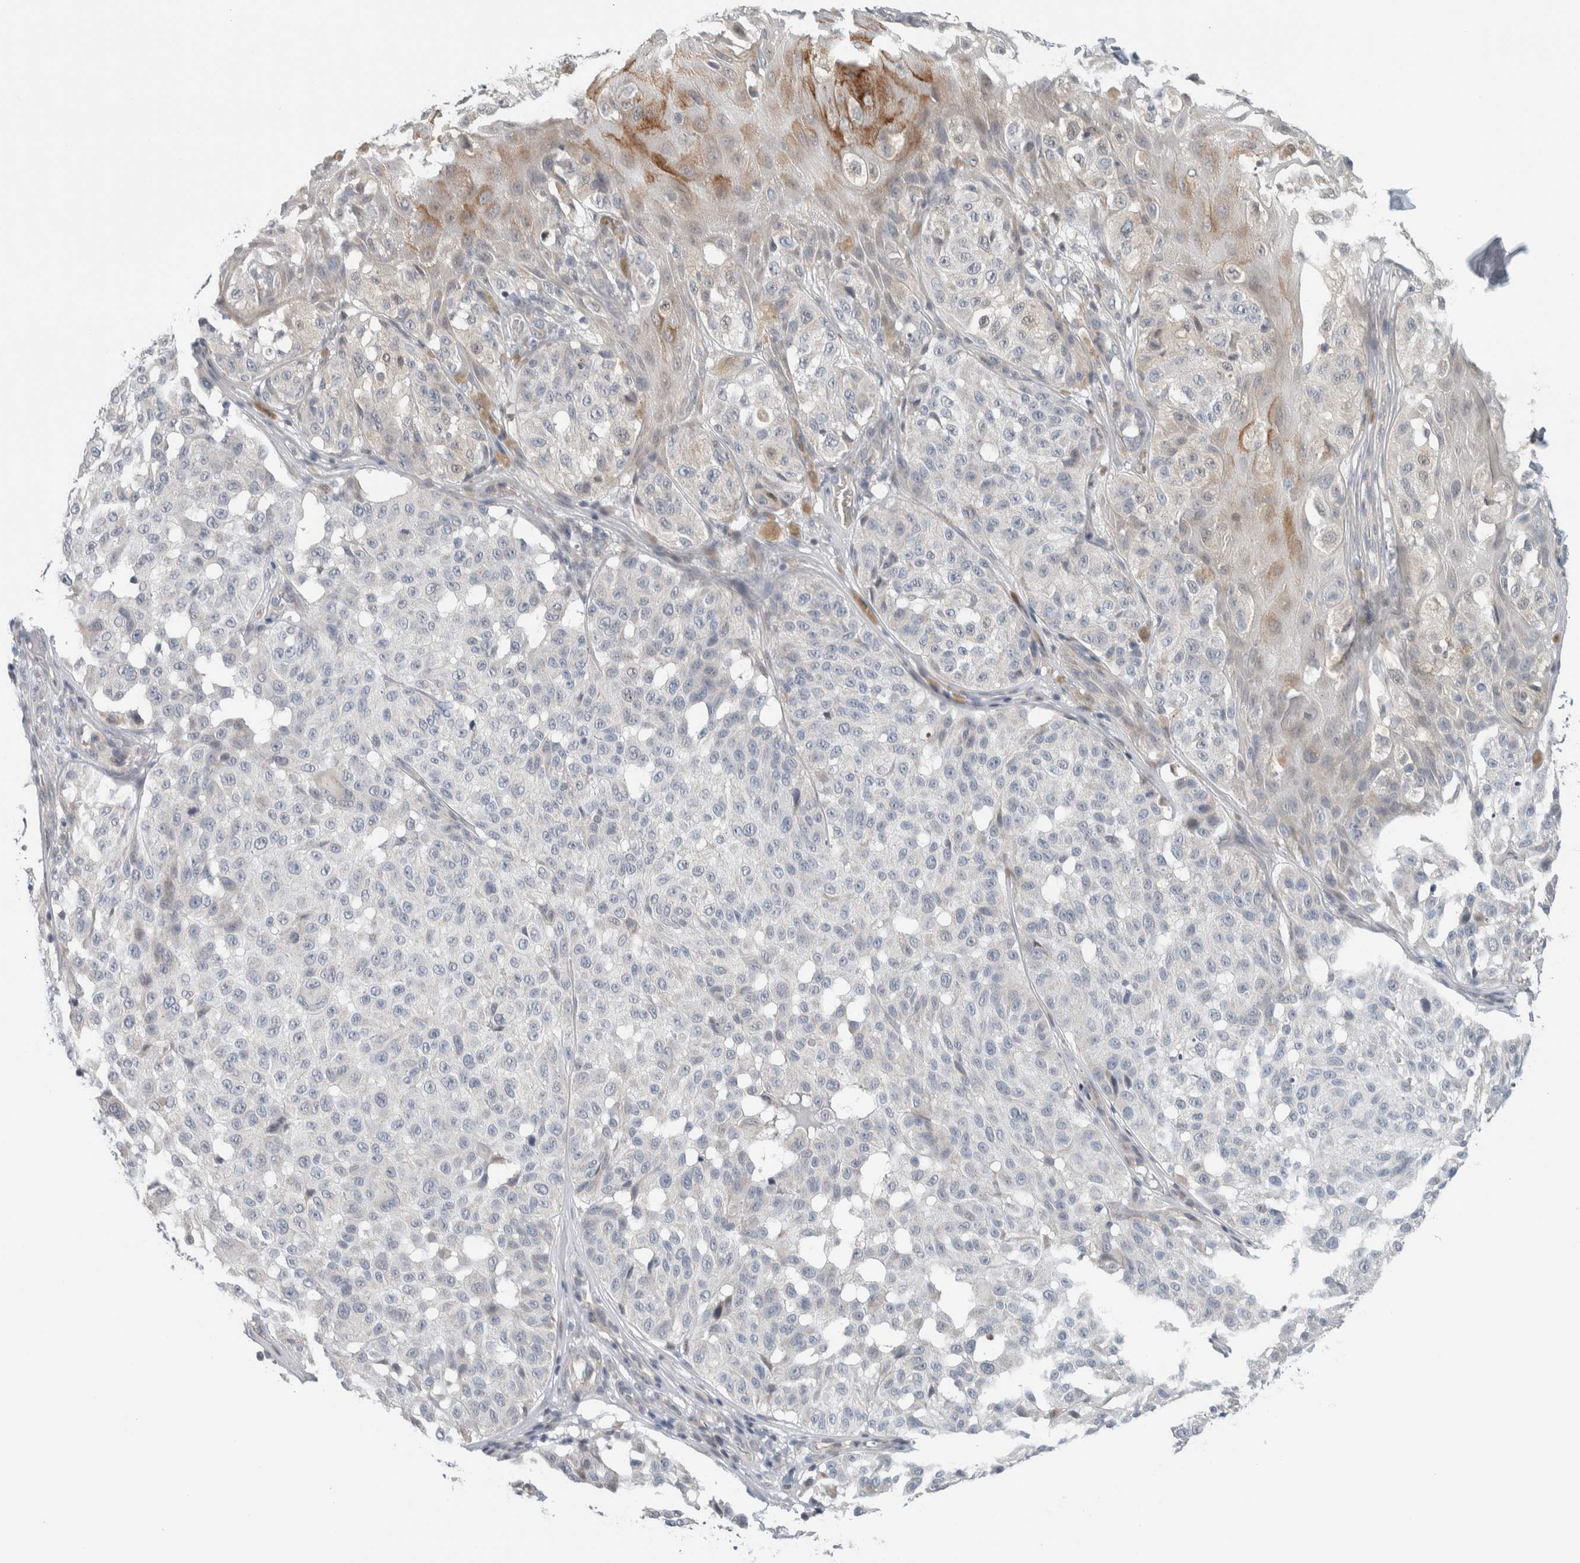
{"staining": {"intensity": "negative", "quantity": "none", "location": "none"}, "tissue": "melanoma", "cell_type": "Tumor cells", "image_type": "cancer", "snomed": [{"axis": "morphology", "description": "Malignant melanoma, NOS"}, {"axis": "topography", "description": "Skin"}], "caption": "Image shows no protein positivity in tumor cells of melanoma tissue.", "gene": "NEUROD1", "patient": {"sex": "female", "age": 46}}